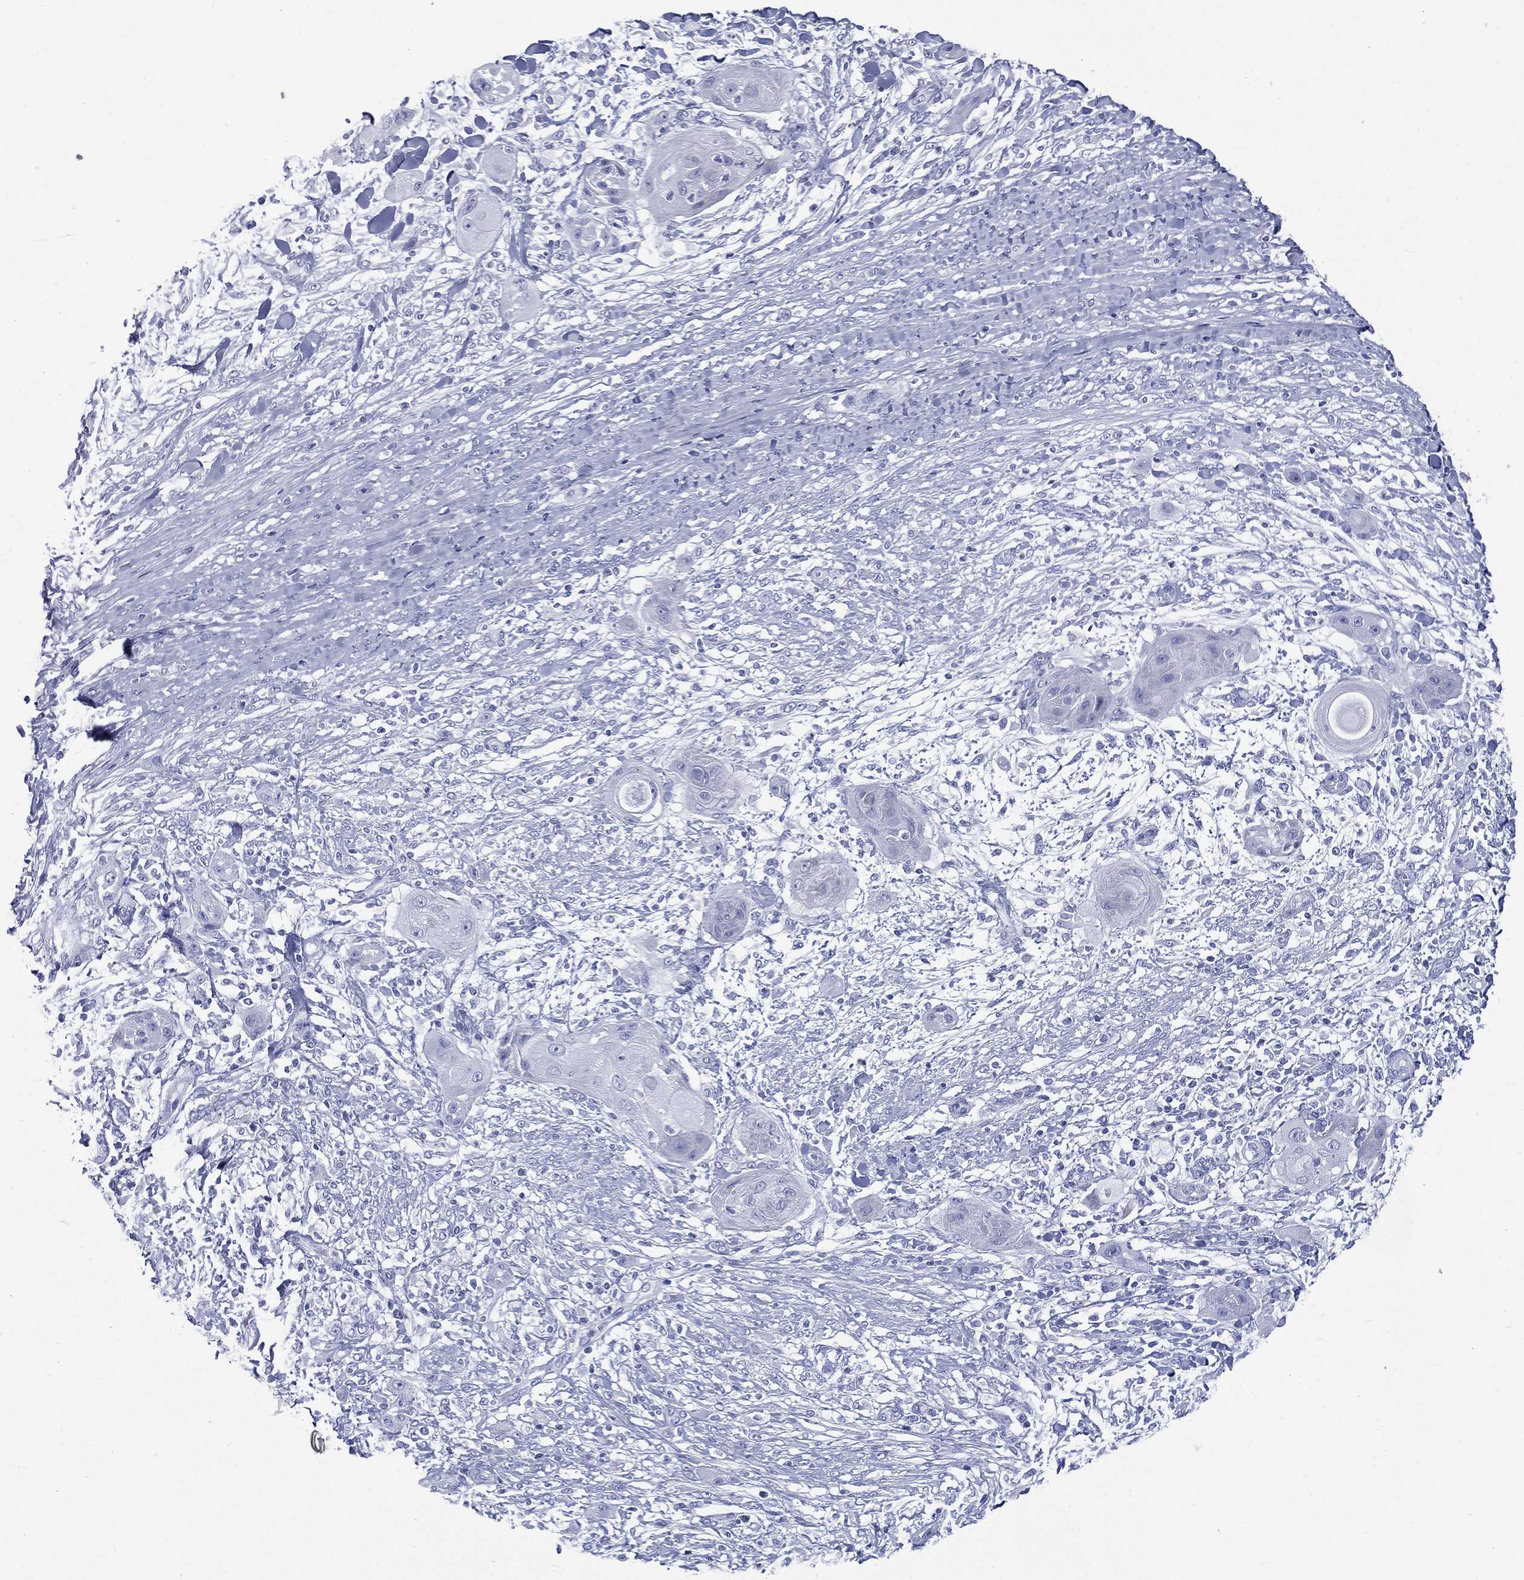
{"staining": {"intensity": "negative", "quantity": "none", "location": "none"}, "tissue": "skin cancer", "cell_type": "Tumor cells", "image_type": "cancer", "snomed": [{"axis": "morphology", "description": "Squamous cell carcinoma, NOS"}, {"axis": "topography", "description": "Skin"}], "caption": "IHC of human squamous cell carcinoma (skin) shows no positivity in tumor cells. (Stains: DAB (3,3'-diaminobenzidine) immunohistochemistry (IHC) with hematoxylin counter stain, Microscopy: brightfield microscopy at high magnification).", "gene": "RSPH4A", "patient": {"sex": "male", "age": 62}}